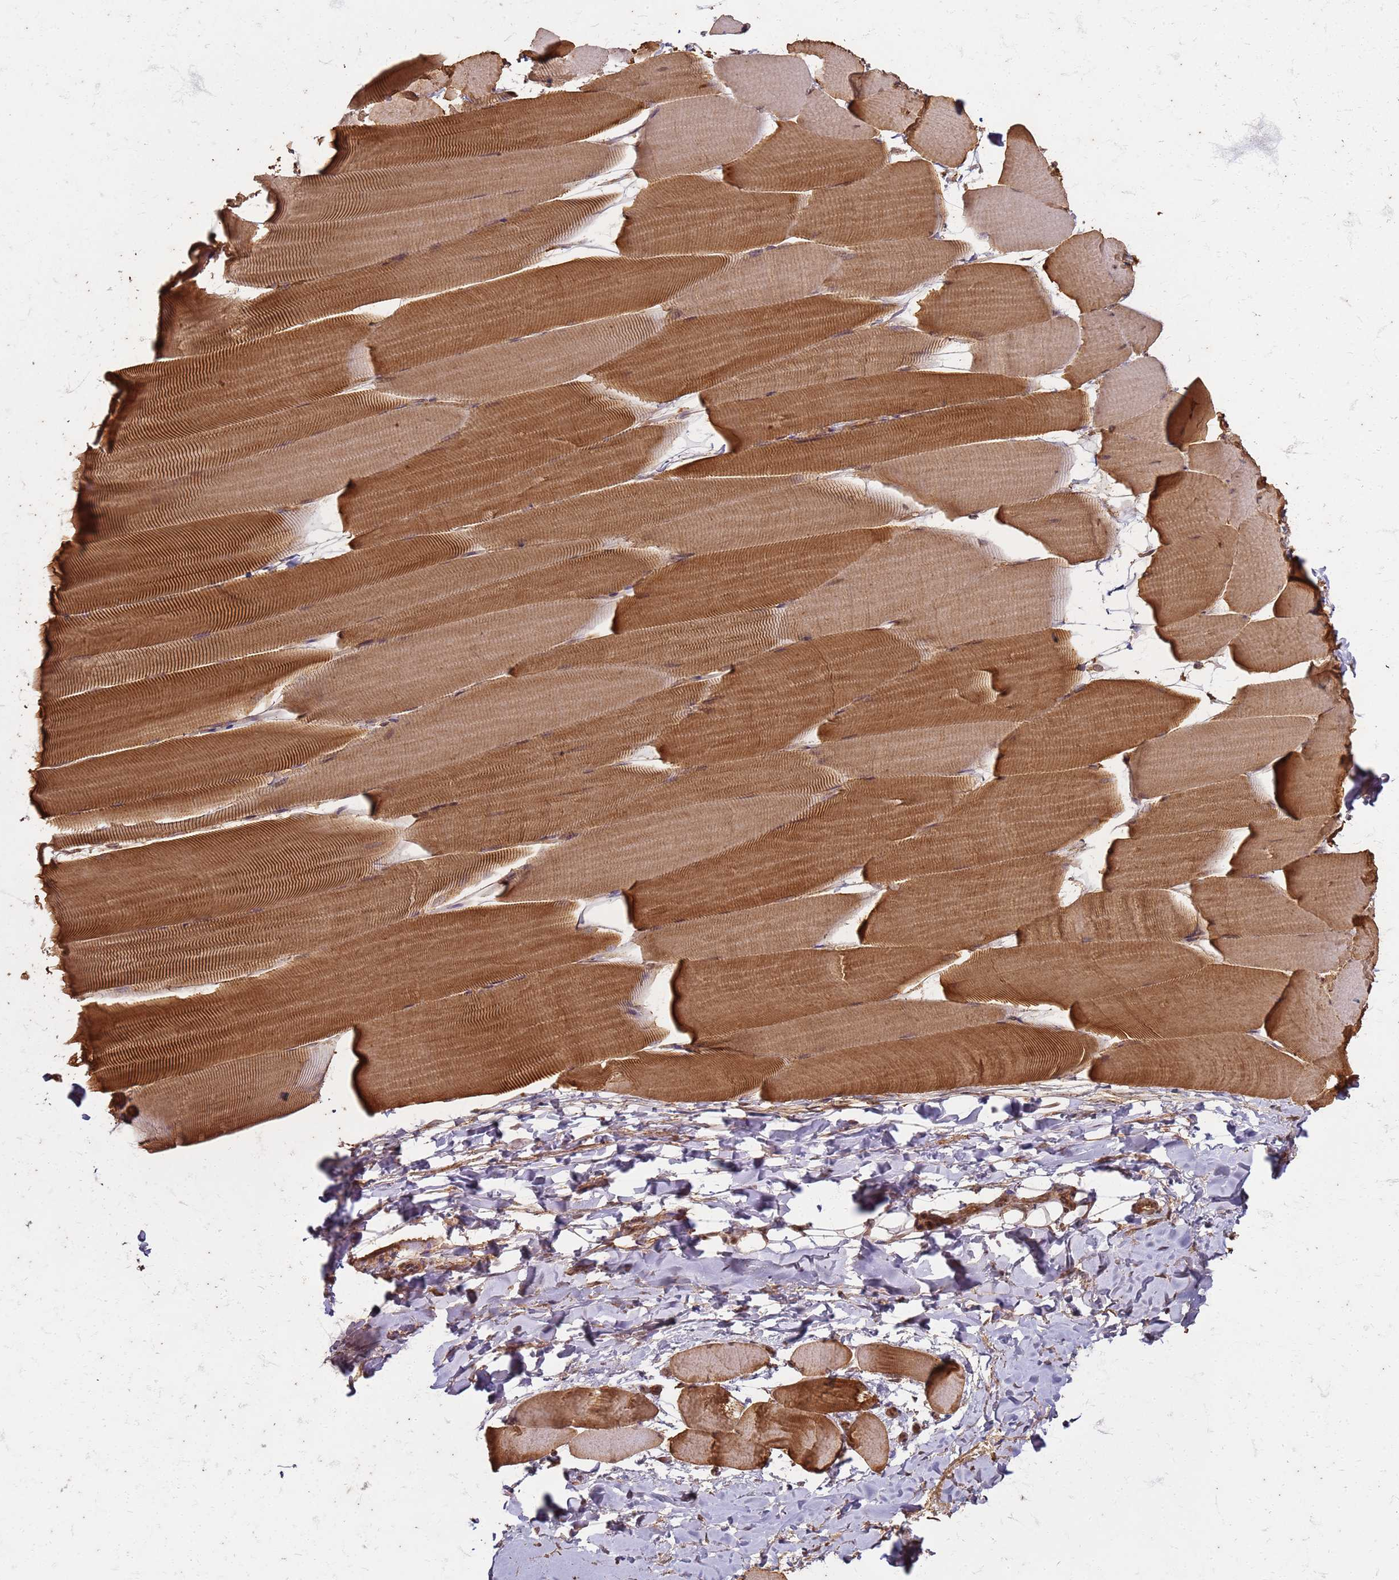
{"staining": {"intensity": "moderate", "quantity": ">75%", "location": "cytoplasmic/membranous"}, "tissue": "skeletal muscle", "cell_type": "Myocytes", "image_type": "normal", "snomed": [{"axis": "morphology", "description": "Normal tissue, NOS"}, {"axis": "topography", "description": "Skeletal muscle"}], "caption": "Unremarkable skeletal muscle was stained to show a protein in brown. There is medium levels of moderate cytoplasmic/membranous staining in about >75% of myocytes.", "gene": "KIF26A", "patient": {"sex": "male", "age": 25}}